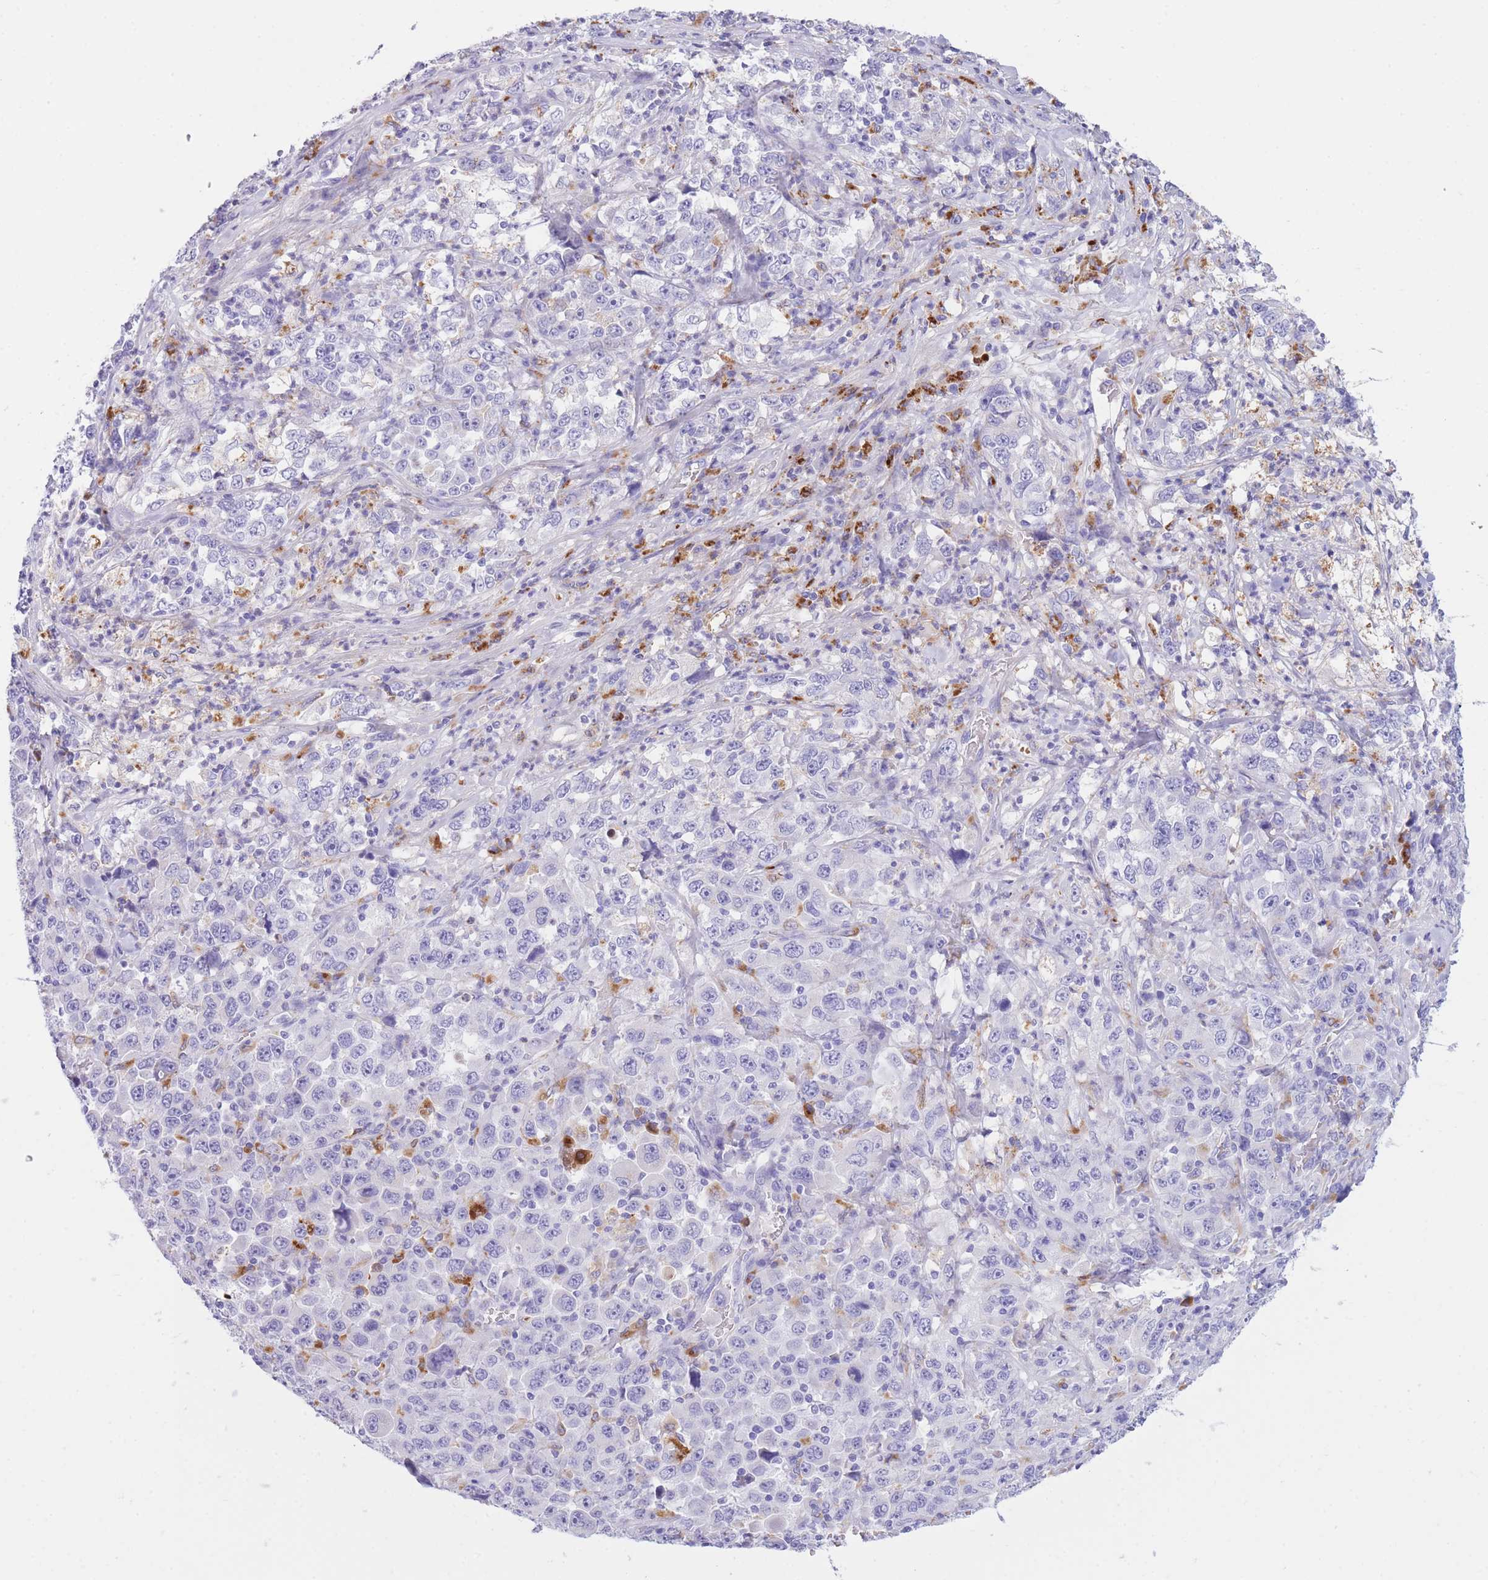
{"staining": {"intensity": "negative", "quantity": "none", "location": "none"}, "tissue": "stomach cancer", "cell_type": "Tumor cells", "image_type": "cancer", "snomed": [{"axis": "morphology", "description": "Normal tissue, NOS"}, {"axis": "morphology", "description": "Adenocarcinoma, NOS"}, {"axis": "topography", "description": "Stomach, upper"}, {"axis": "topography", "description": "Stomach"}], "caption": "This is an IHC photomicrograph of human stomach cancer. There is no positivity in tumor cells.", "gene": "PLBD1", "patient": {"sex": "male", "age": 59}}